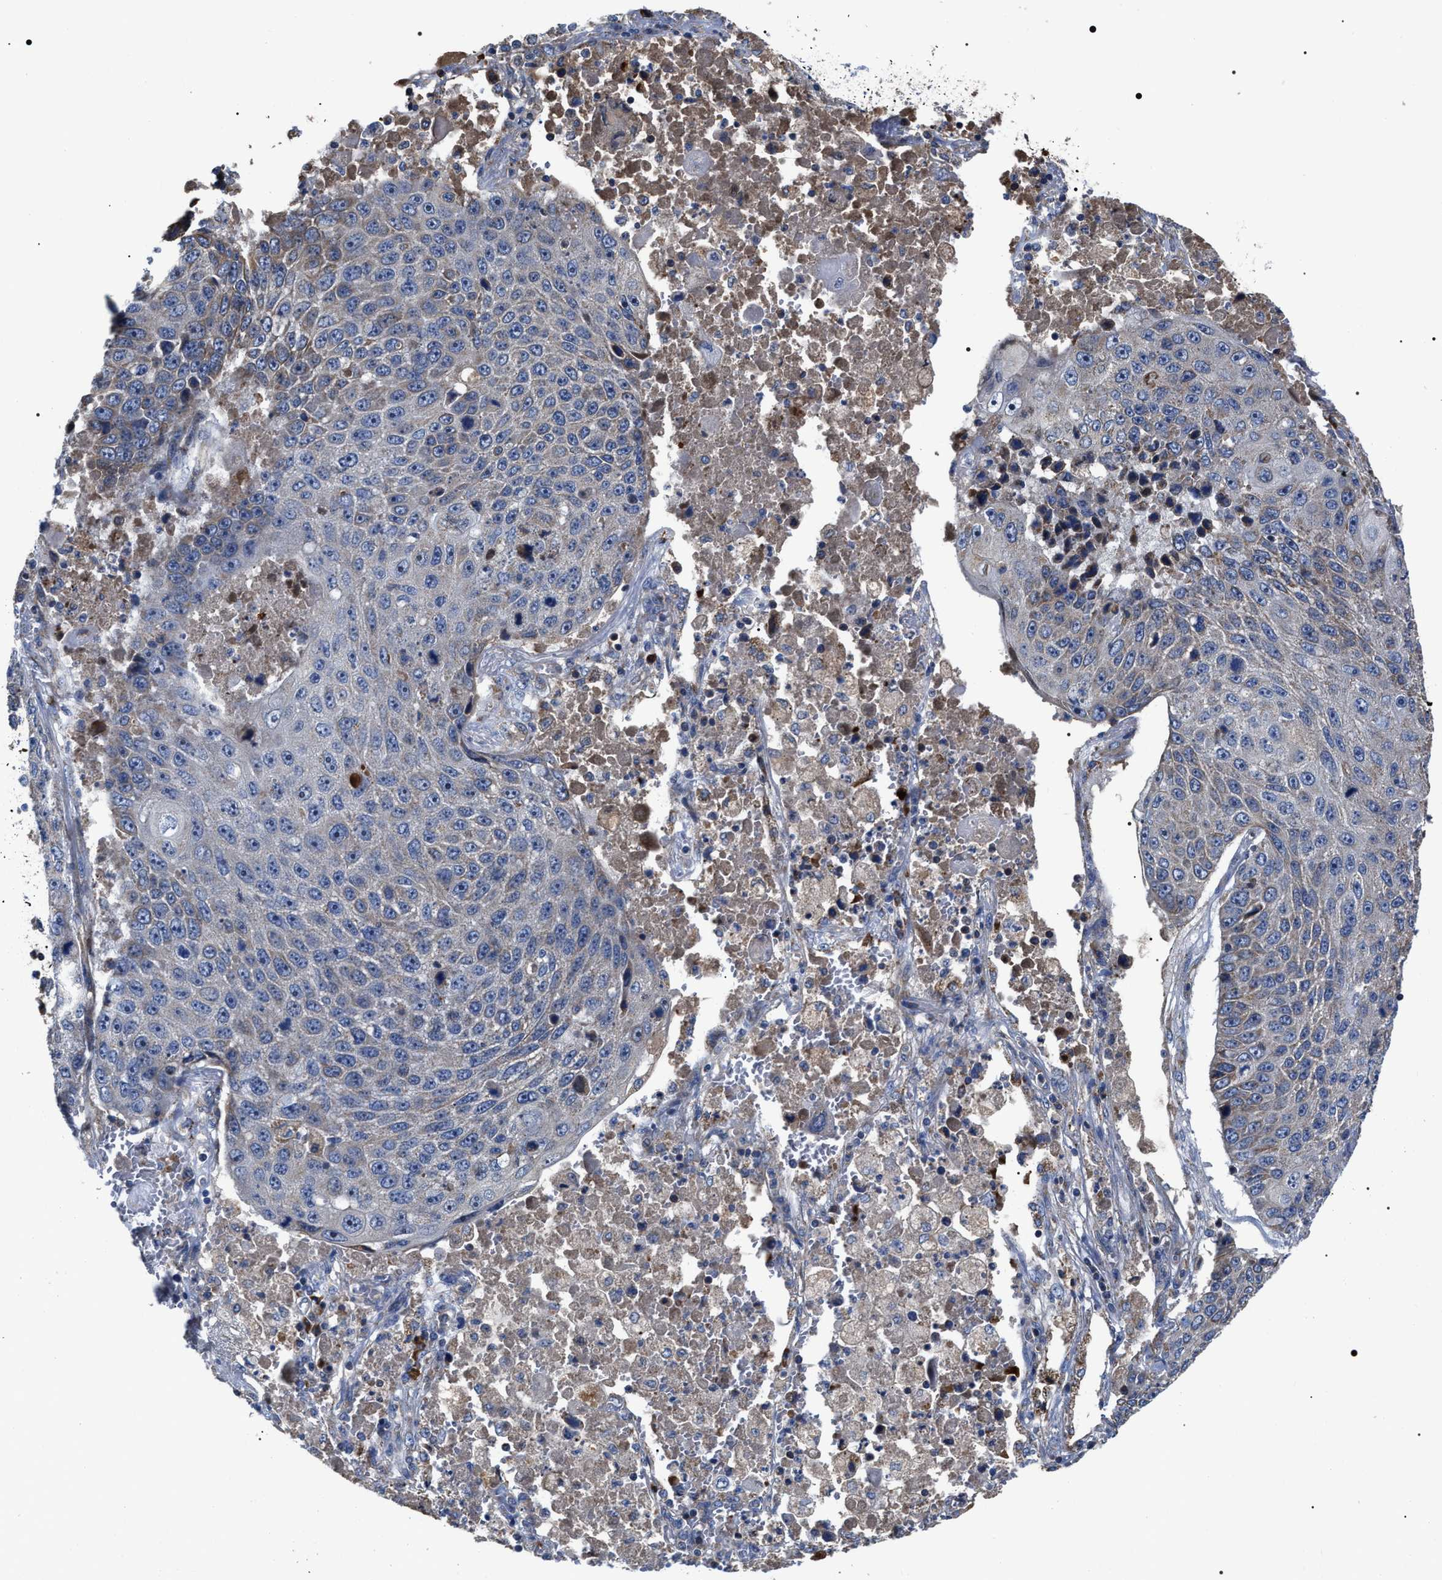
{"staining": {"intensity": "moderate", "quantity": "<25%", "location": "cytoplasmic/membranous"}, "tissue": "lung cancer", "cell_type": "Tumor cells", "image_type": "cancer", "snomed": [{"axis": "morphology", "description": "Squamous cell carcinoma, NOS"}, {"axis": "topography", "description": "Lung"}], "caption": "Moderate cytoplasmic/membranous protein expression is present in approximately <25% of tumor cells in squamous cell carcinoma (lung). (Brightfield microscopy of DAB IHC at high magnification).", "gene": "MACC1", "patient": {"sex": "male", "age": 61}}